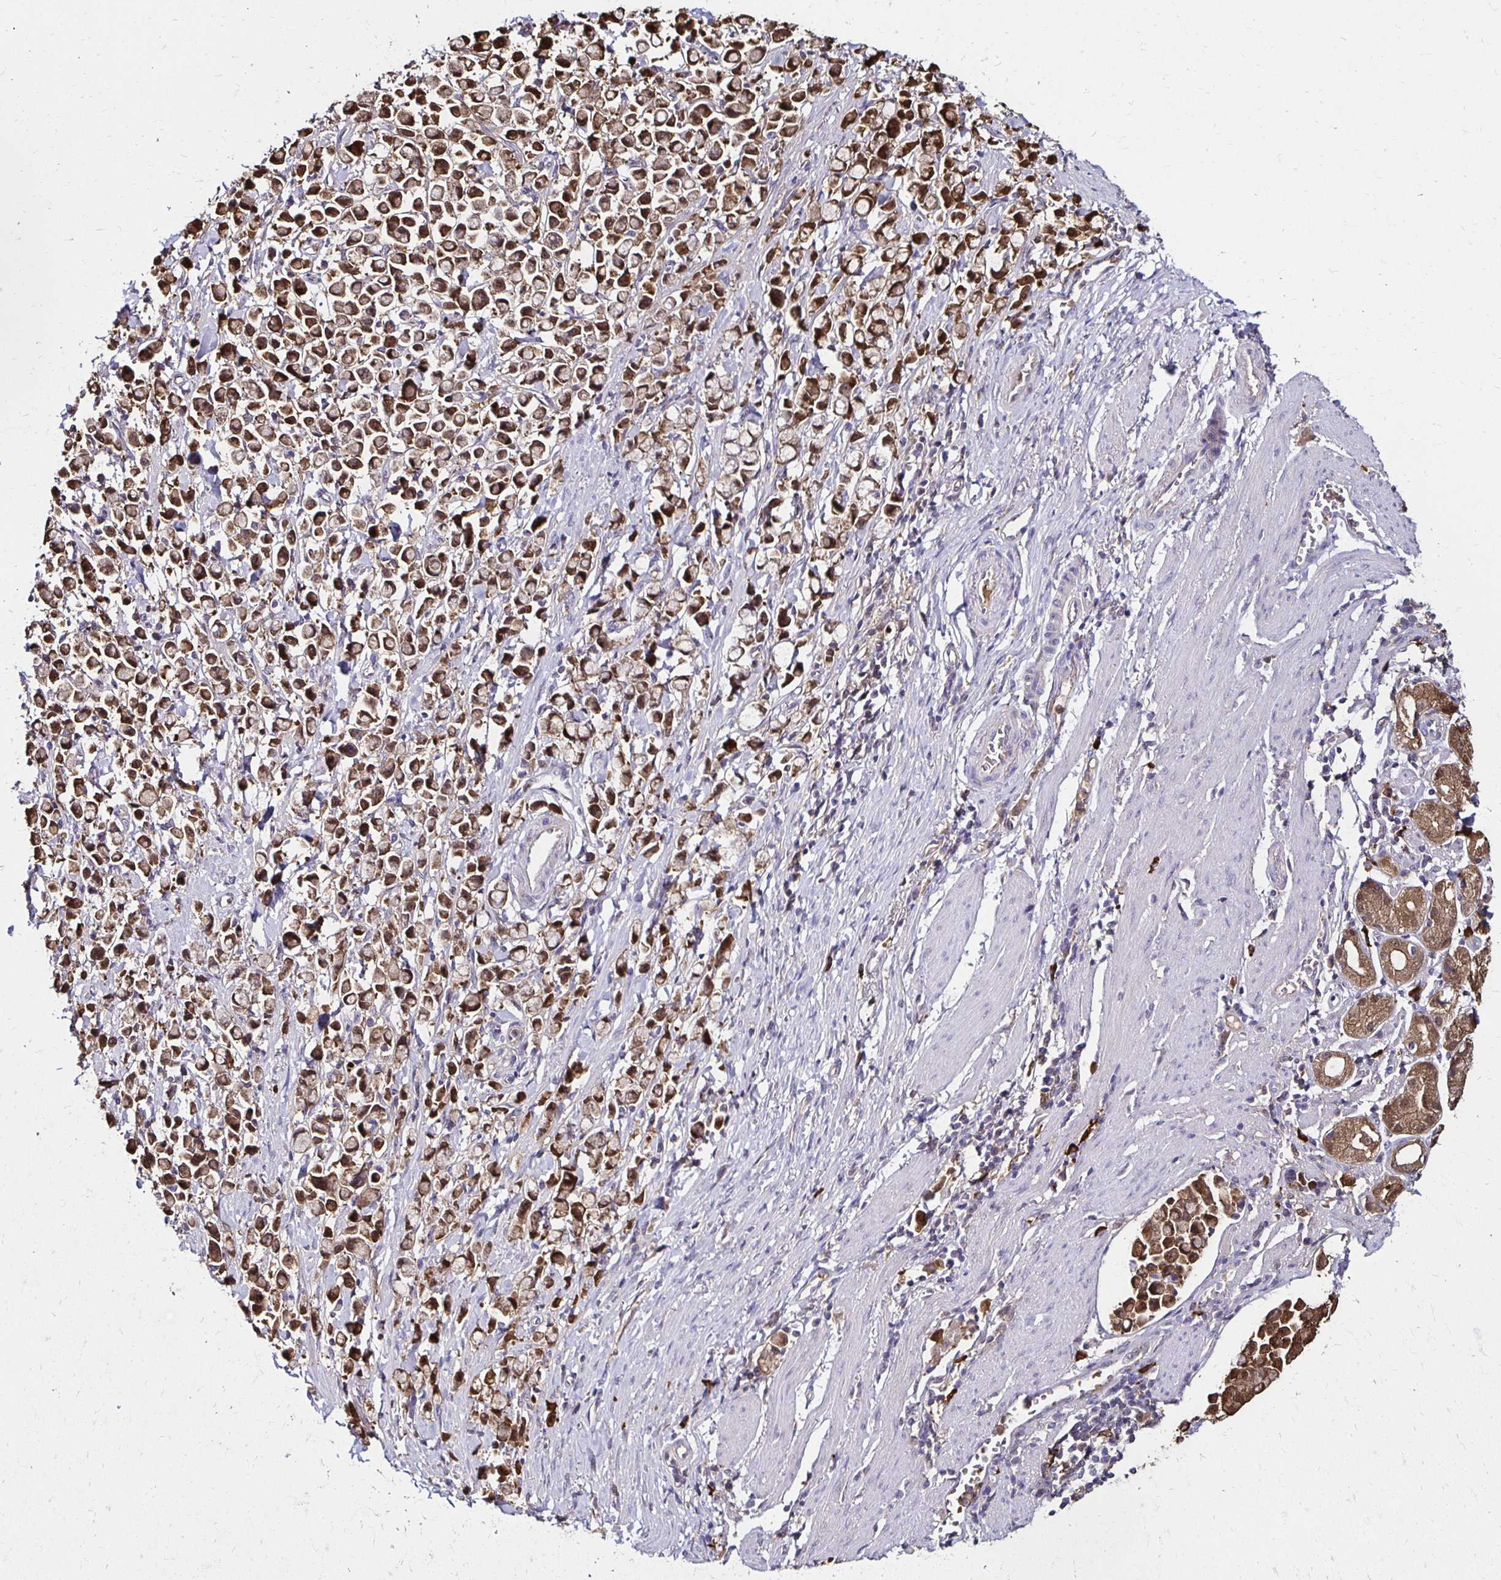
{"staining": {"intensity": "moderate", "quantity": ">75%", "location": "cytoplasmic/membranous,nuclear"}, "tissue": "stomach cancer", "cell_type": "Tumor cells", "image_type": "cancer", "snomed": [{"axis": "morphology", "description": "Adenocarcinoma, NOS"}, {"axis": "topography", "description": "Stomach"}], "caption": "Immunohistochemical staining of human adenocarcinoma (stomach) displays moderate cytoplasmic/membranous and nuclear protein expression in about >75% of tumor cells.", "gene": "TXN", "patient": {"sex": "female", "age": 81}}